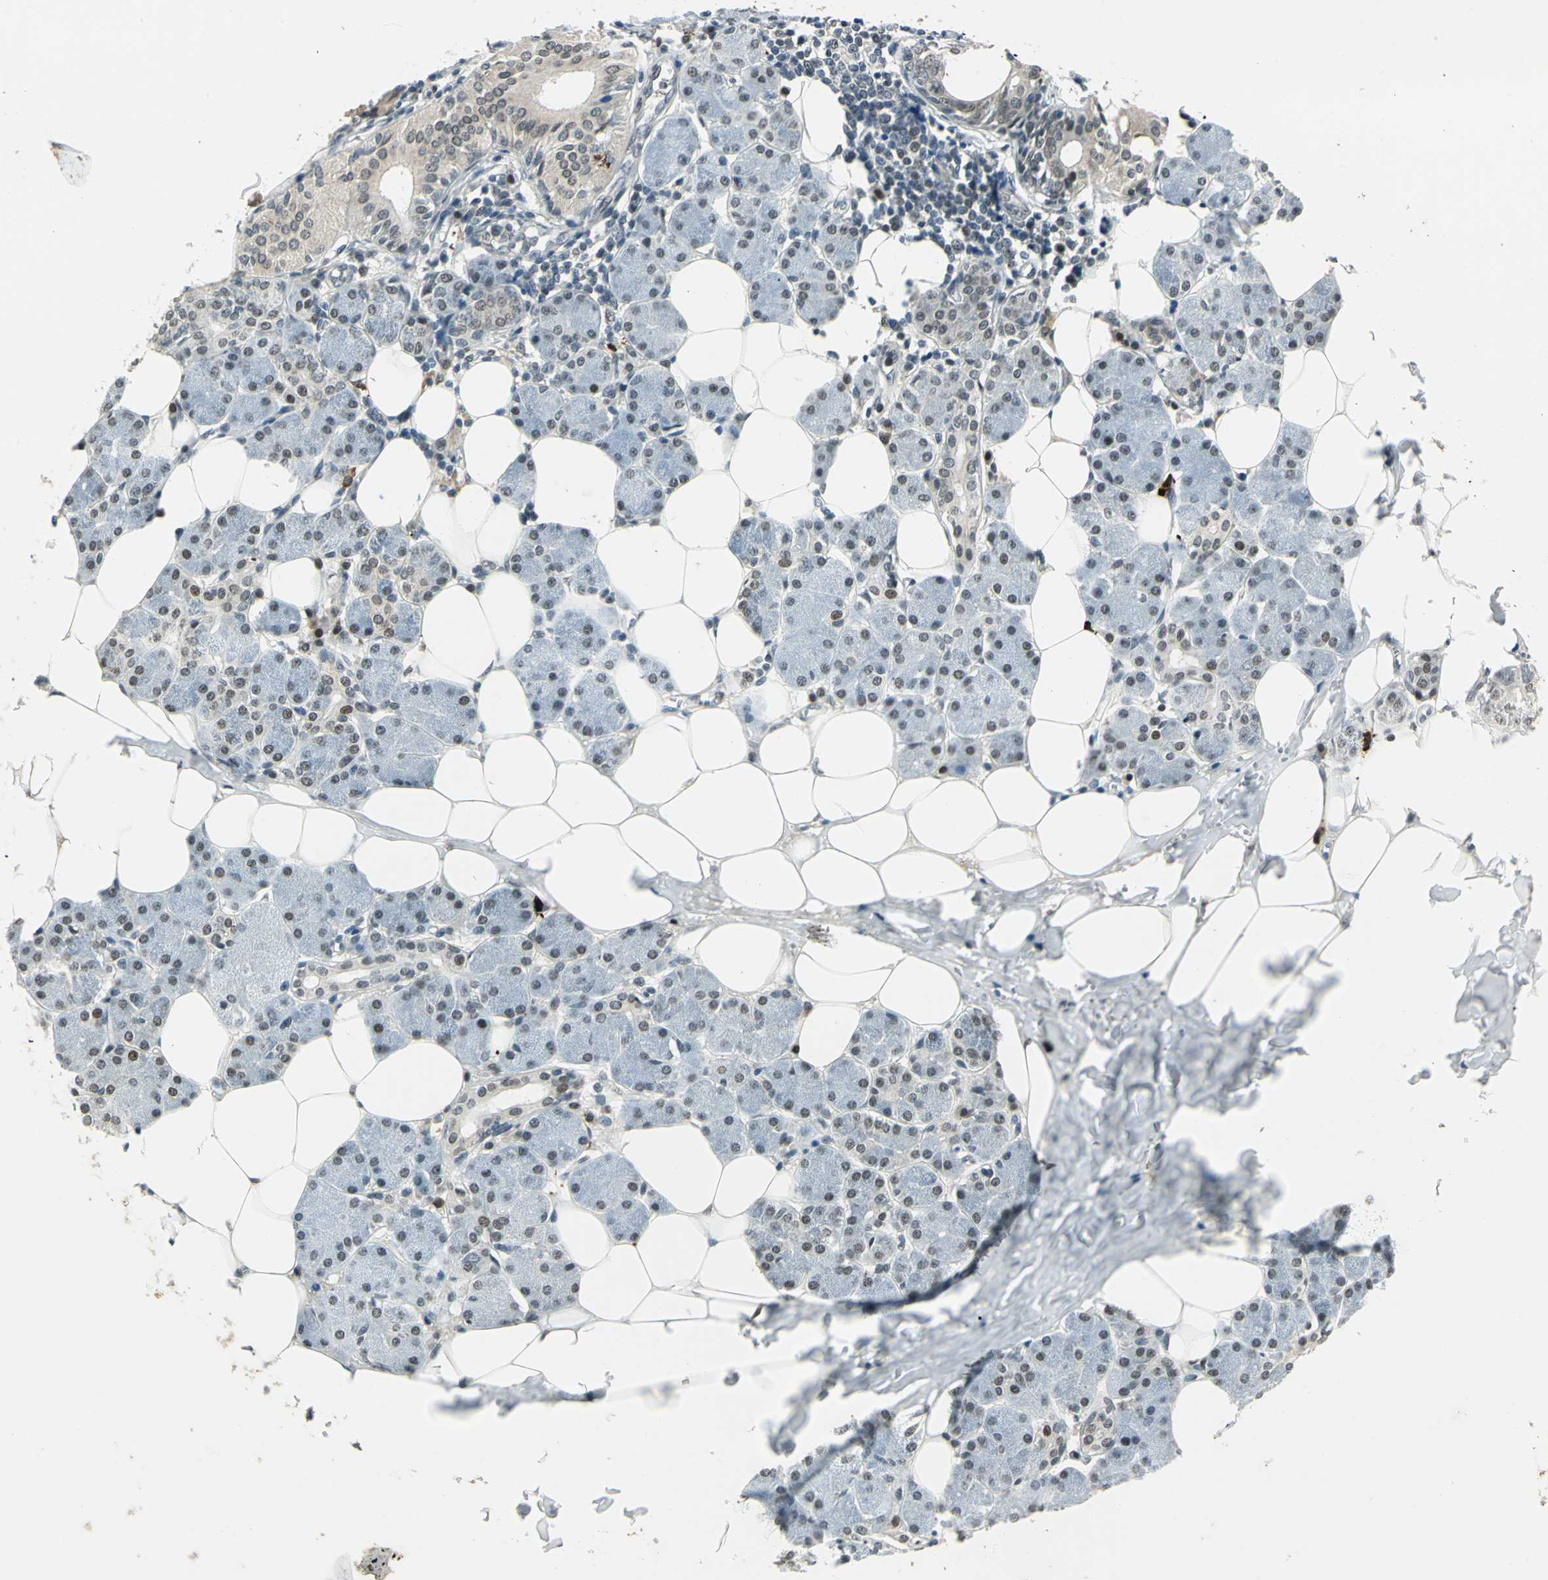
{"staining": {"intensity": "moderate", "quantity": "25%-75%", "location": "nuclear"}, "tissue": "salivary gland", "cell_type": "Glandular cells", "image_type": "normal", "snomed": [{"axis": "morphology", "description": "Normal tissue, NOS"}, {"axis": "morphology", "description": "Adenoma, NOS"}, {"axis": "topography", "description": "Salivary gland"}], "caption": "Immunohistochemical staining of normal human salivary gland shows medium levels of moderate nuclear staining in about 25%-75% of glandular cells. Using DAB (brown) and hematoxylin (blue) stains, captured at high magnification using brightfield microscopy.", "gene": "RAD17", "patient": {"sex": "female", "age": 32}}